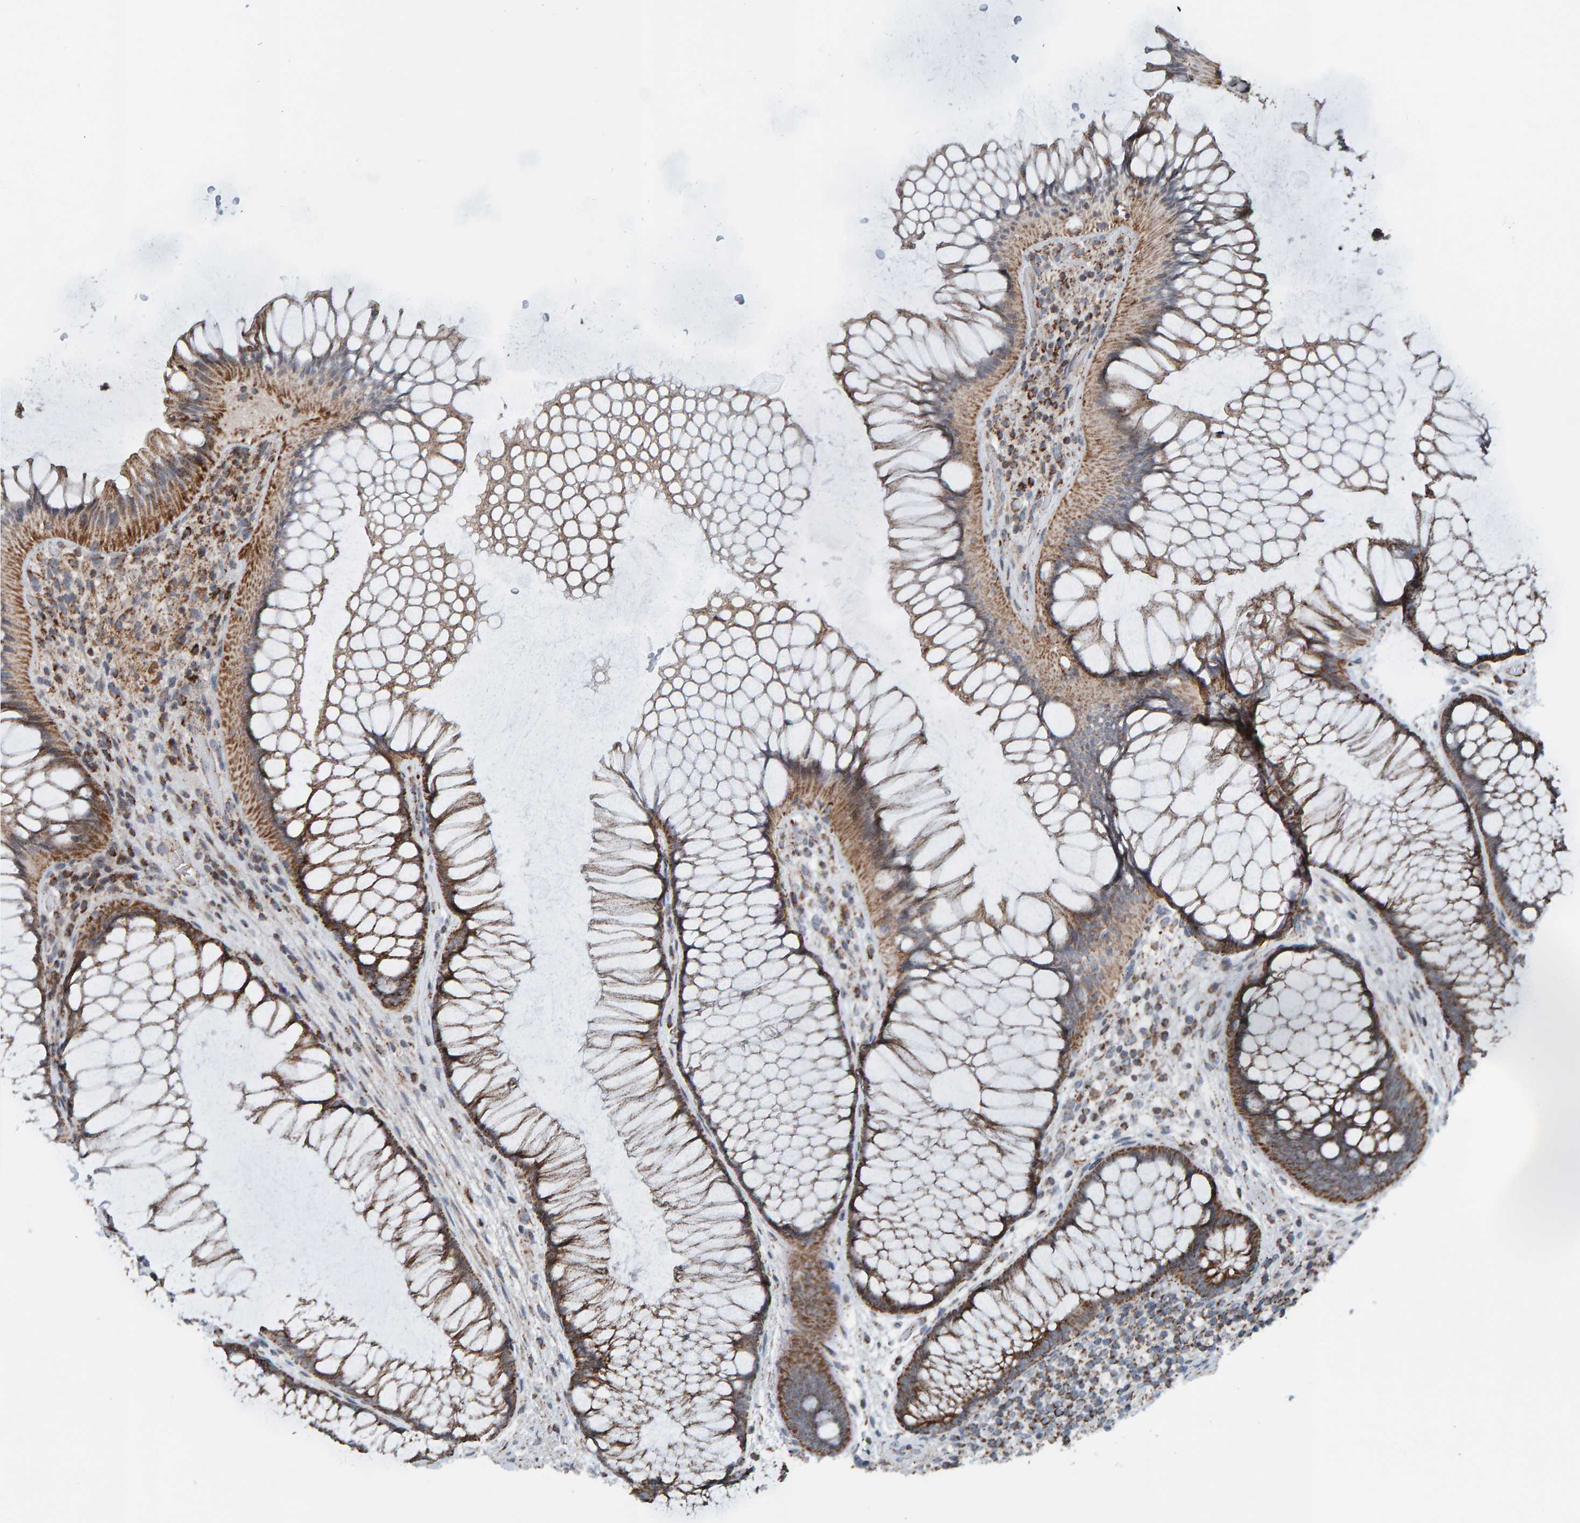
{"staining": {"intensity": "moderate", "quantity": ">75%", "location": "cytoplasmic/membranous"}, "tissue": "rectum", "cell_type": "Glandular cells", "image_type": "normal", "snomed": [{"axis": "morphology", "description": "Normal tissue, NOS"}, {"axis": "topography", "description": "Rectum"}], "caption": "About >75% of glandular cells in normal rectum show moderate cytoplasmic/membranous protein expression as visualized by brown immunohistochemical staining.", "gene": "ZNF48", "patient": {"sex": "male", "age": 51}}